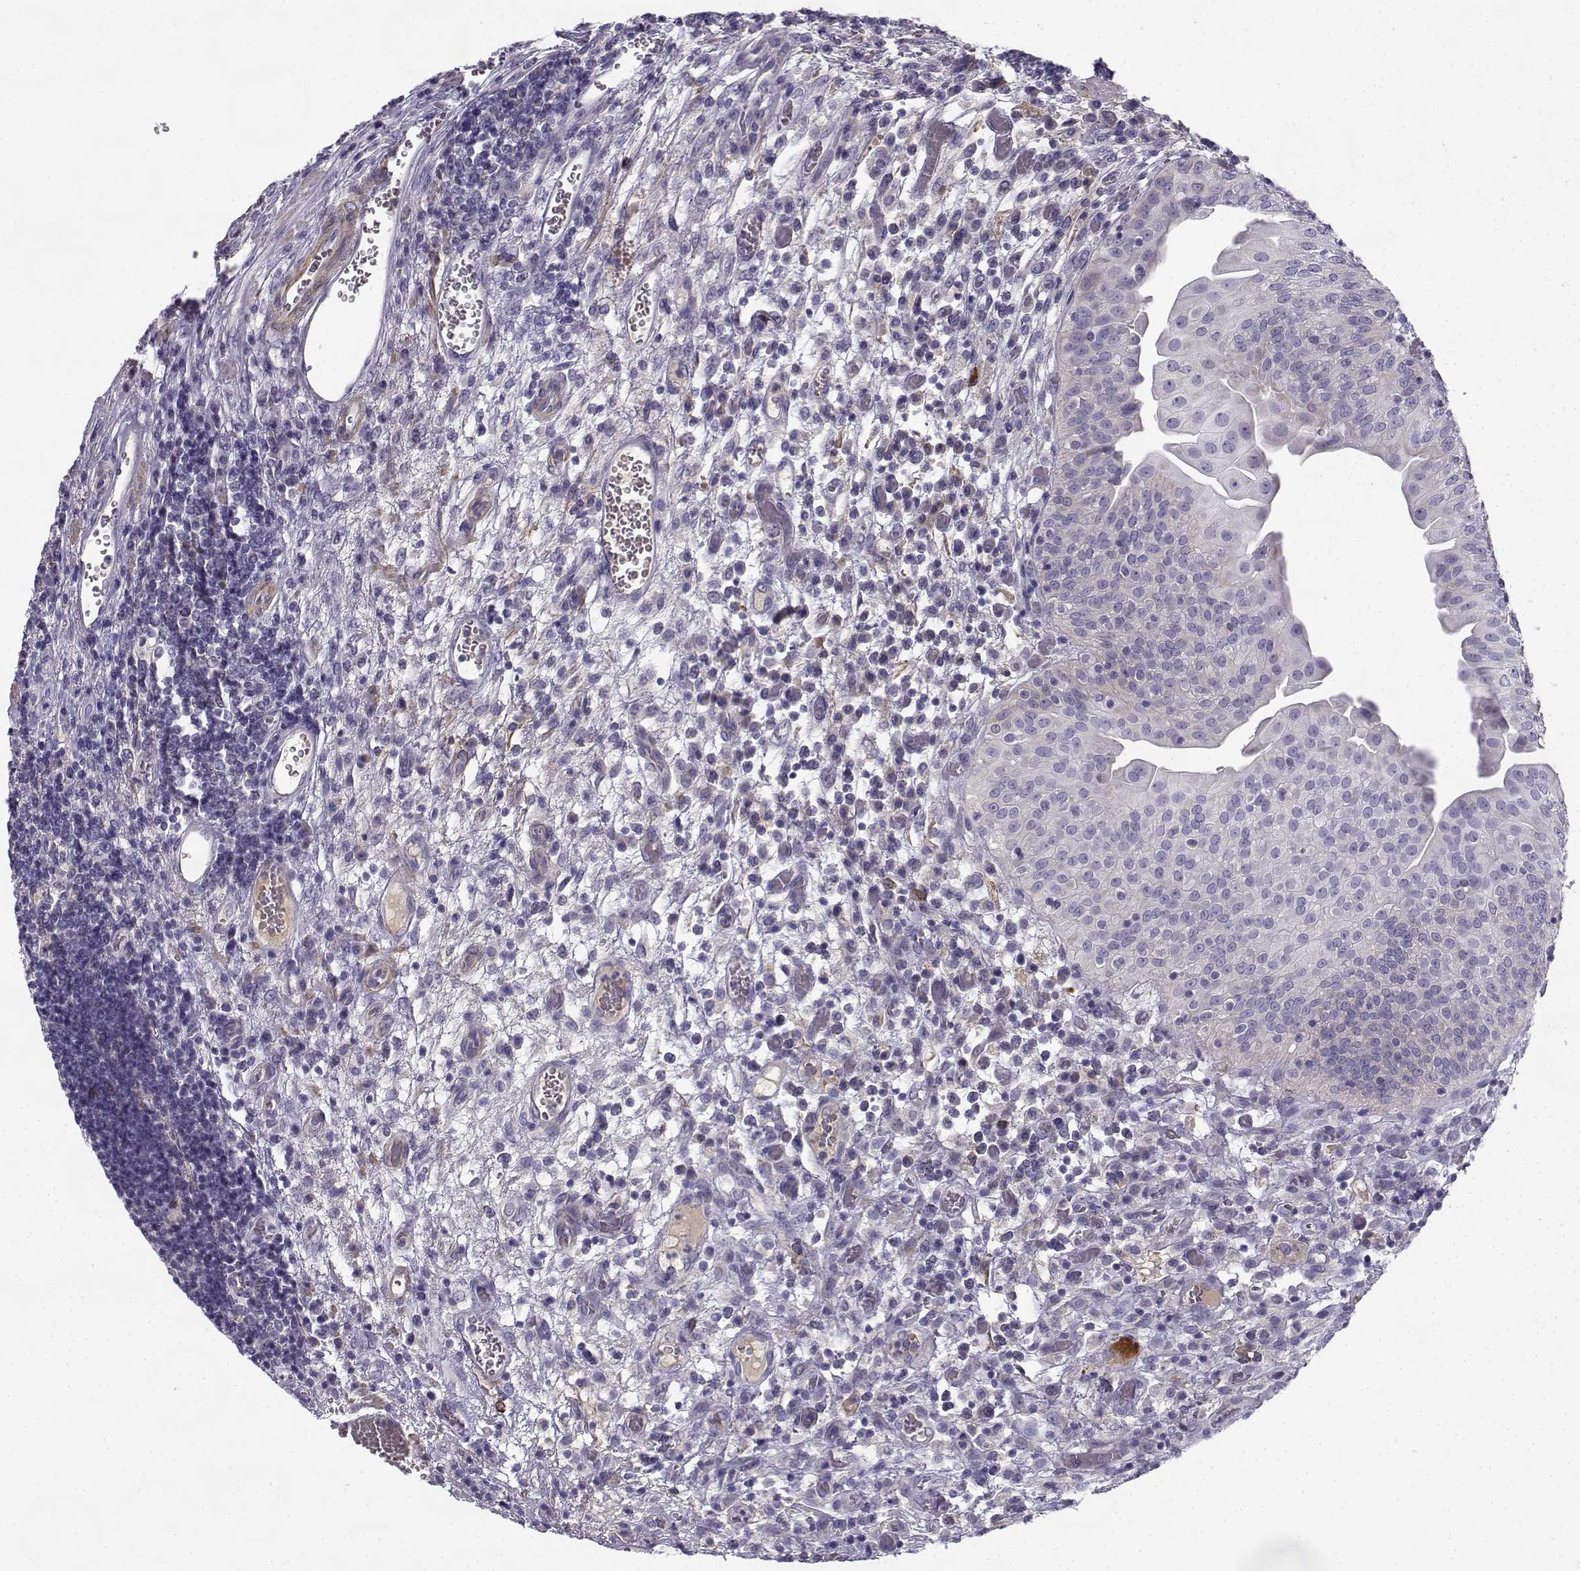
{"staining": {"intensity": "negative", "quantity": "none", "location": "none"}, "tissue": "urothelial cancer", "cell_type": "Tumor cells", "image_type": "cancer", "snomed": [{"axis": "morphology", "description": "Urothelial carcinoma, High grade"}, {"axis": "topography", "description": "Urinary bladder"}], "caption": "Tumor cells show no significant protein expression in high-grade urothelial carcinoma.", "gene": "CREB3L3", "patient": {"sex": "male", "age": 60}}